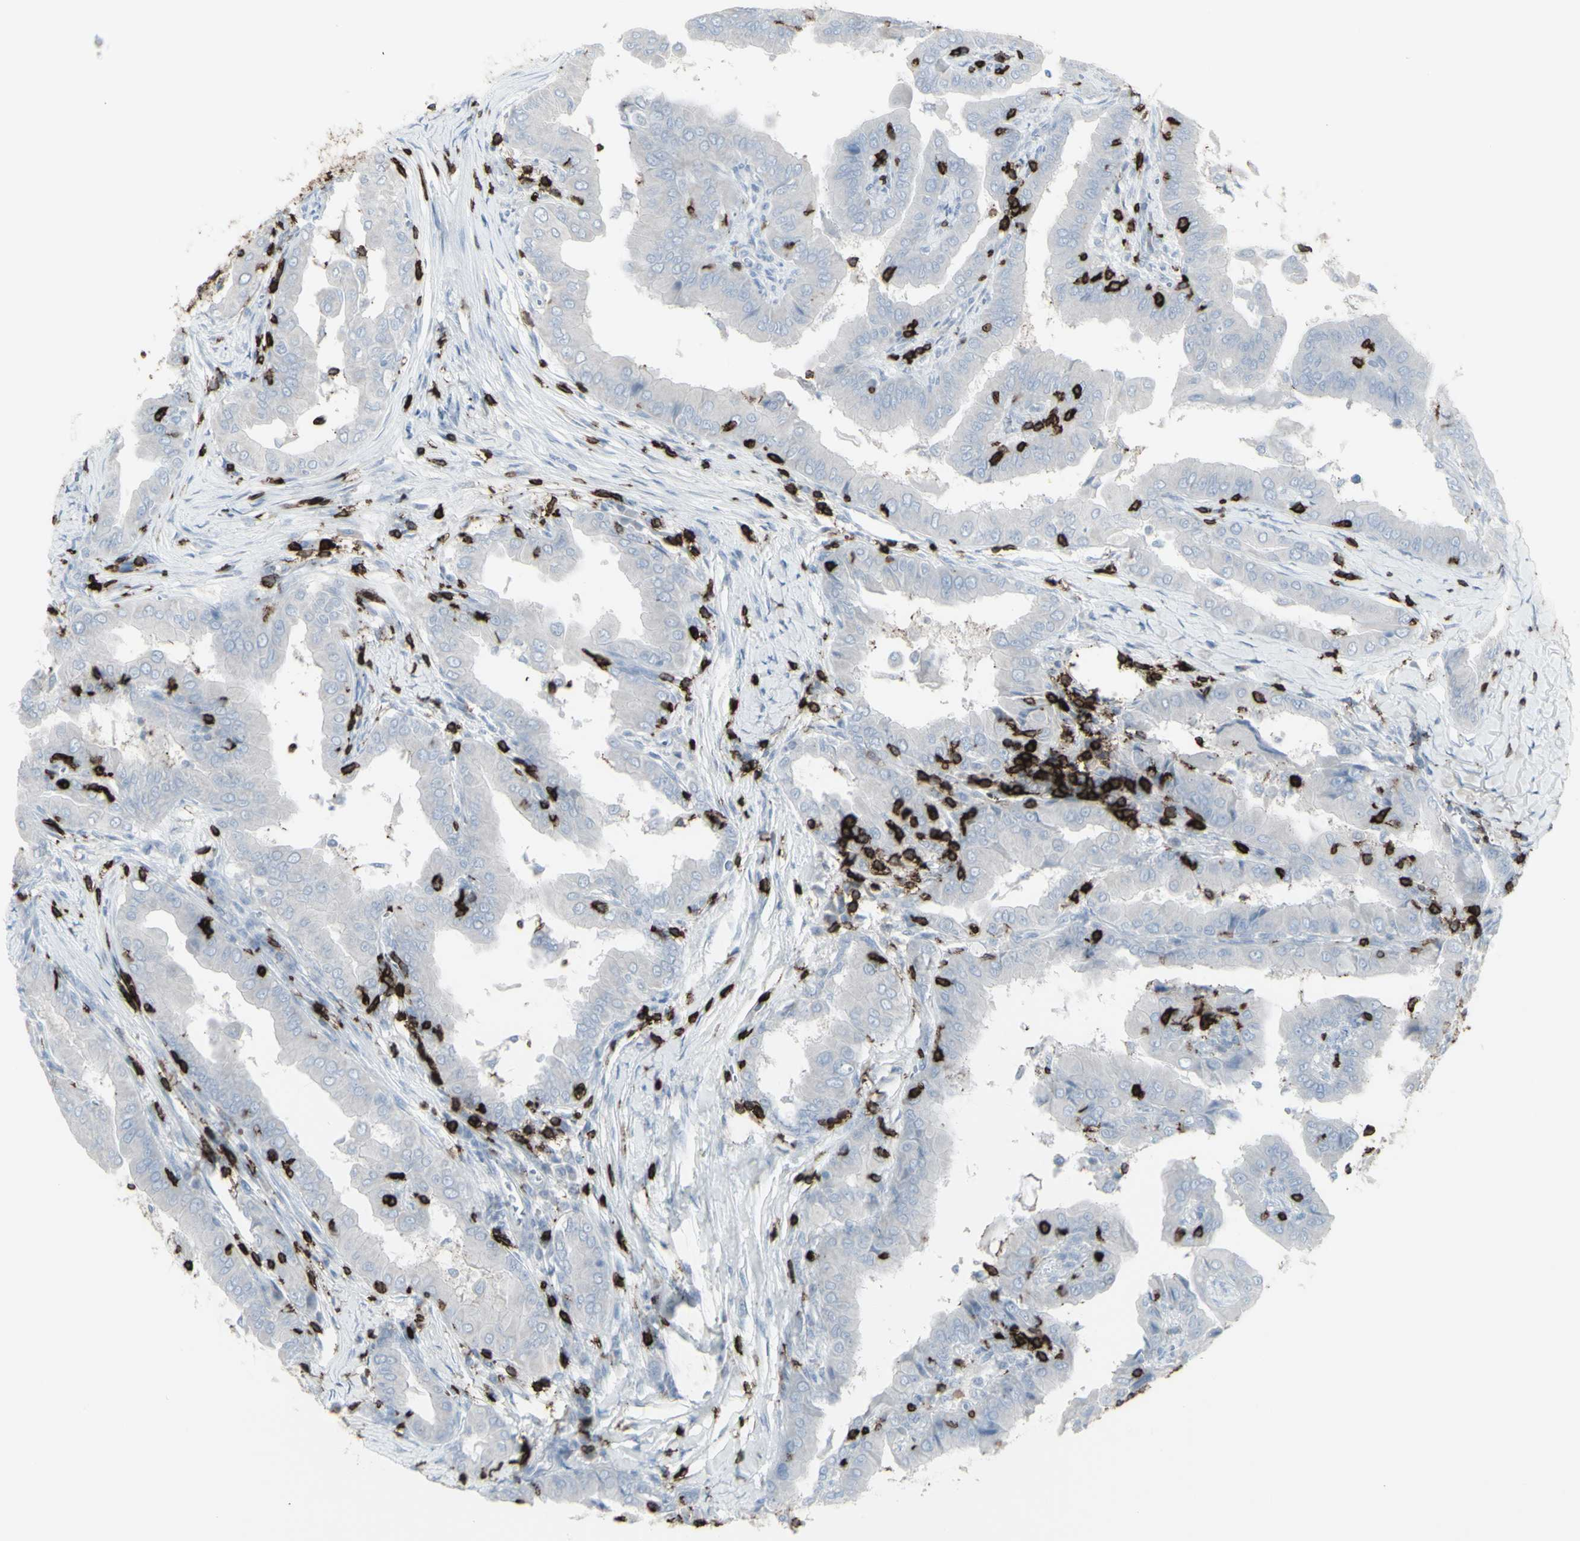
{"staining": {"intensity": "negative", "quantity": "none", "location": "none"}, "tissue": "thyroid cancer", "cell_type": "Tumor cells", "image_type": "cancer", "snomed": [{"axis": "morphology", "description": "Papillary adenocarcinoma, NOS"}, {"axis": "topography", "description": "Thyroid gland"}], "caption": "An image of human papillary adenocarcinoma (thyroid) is negative for staining in tumor cells.", "gene": "CD247", "patient": {"sex": "male", "age": 33}}